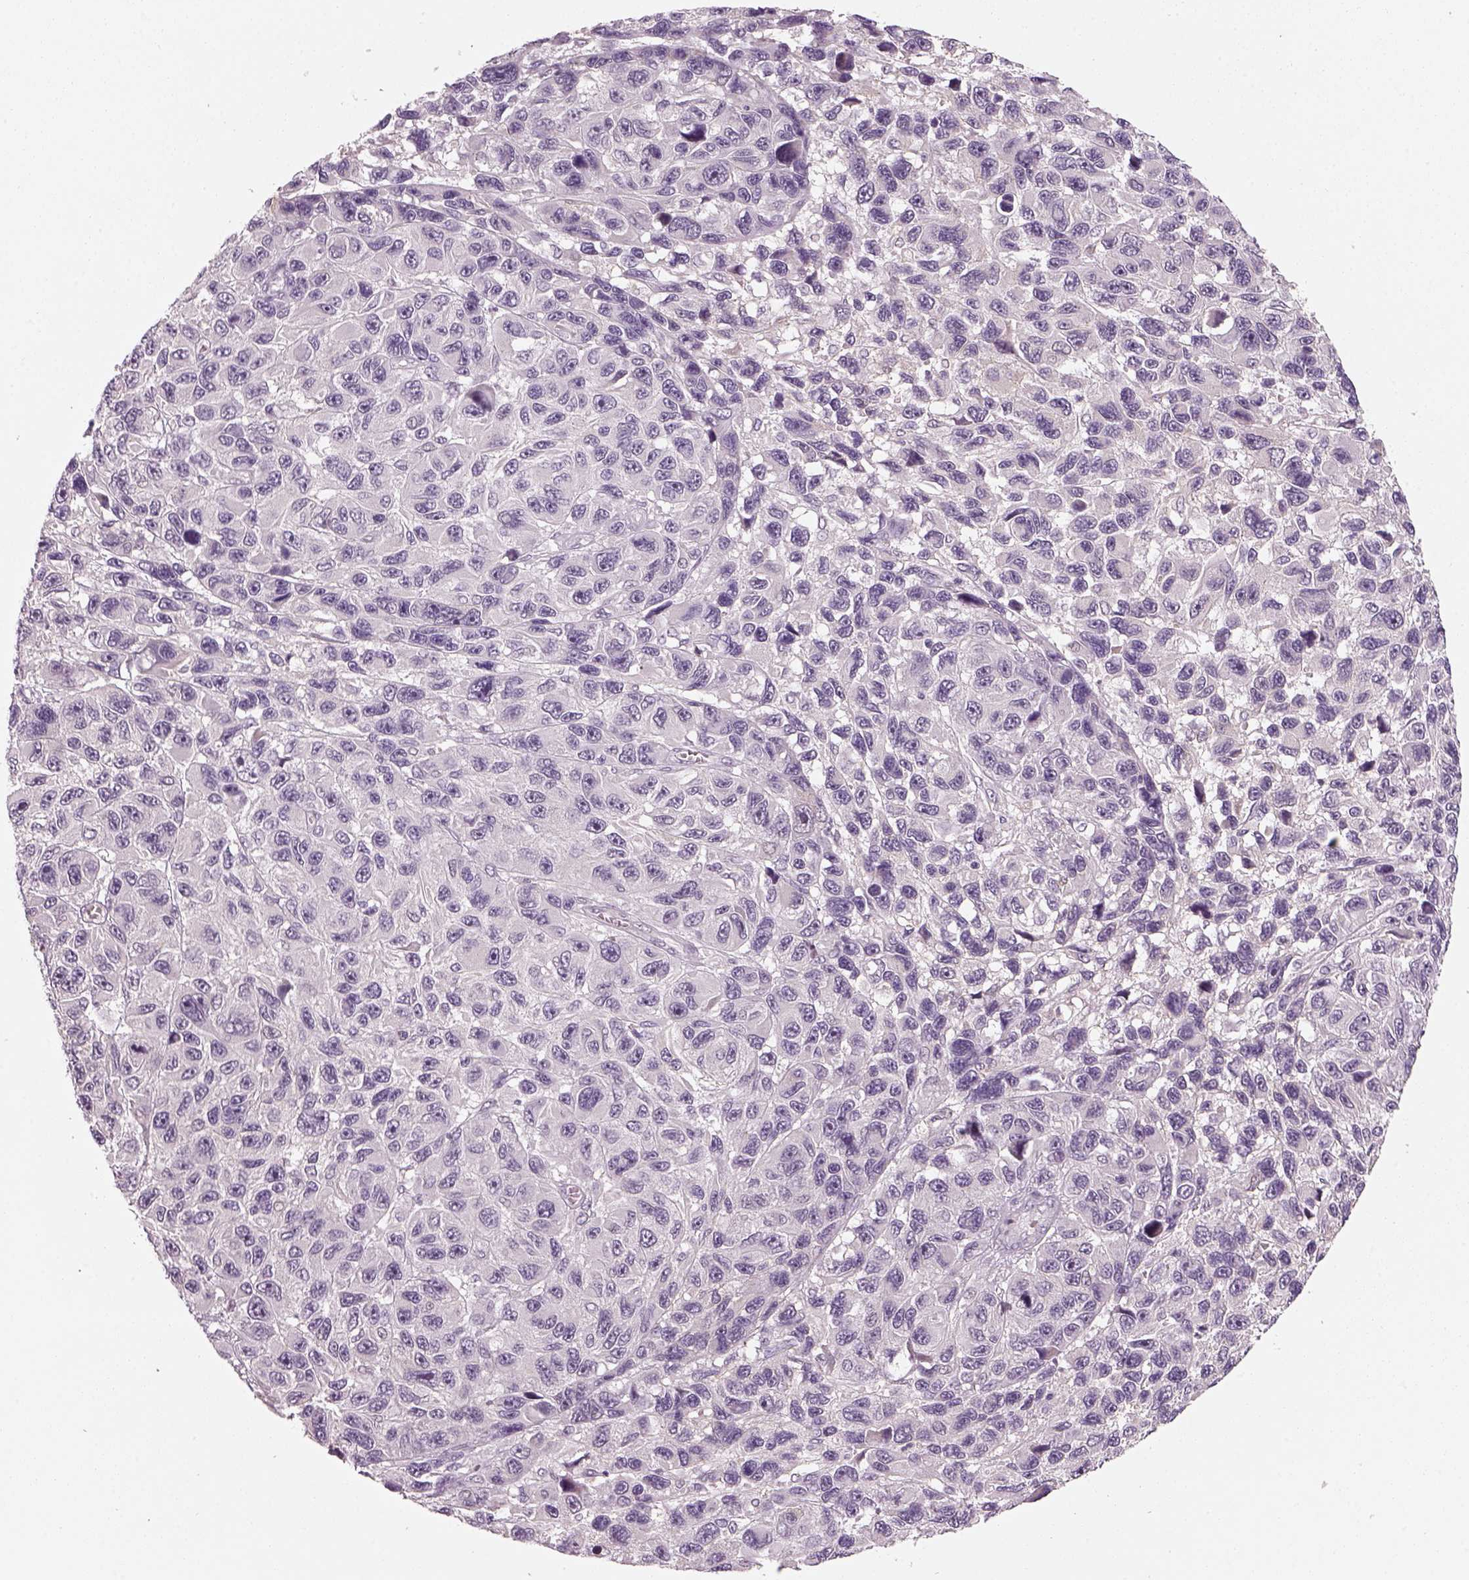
{"staining": {"intensity": "negative", "quantity": "none", "location": "none"}, "tissue": "melanoma", "cell_type": "Tumor cells", "image_type": "cancer", "snomed": [{"axis": "morphology", "description": "Malignant melanoma, NOS"}, {"axis": "topography", "description": "Skin"}], "caption": "This is a histopathology image of immunohistochemistry (IHC) staining of malignant melanoma, which shows no positivity in tumor cells.", "gene": "GDNF", "patient": {"sex": "male", "age": 53}}